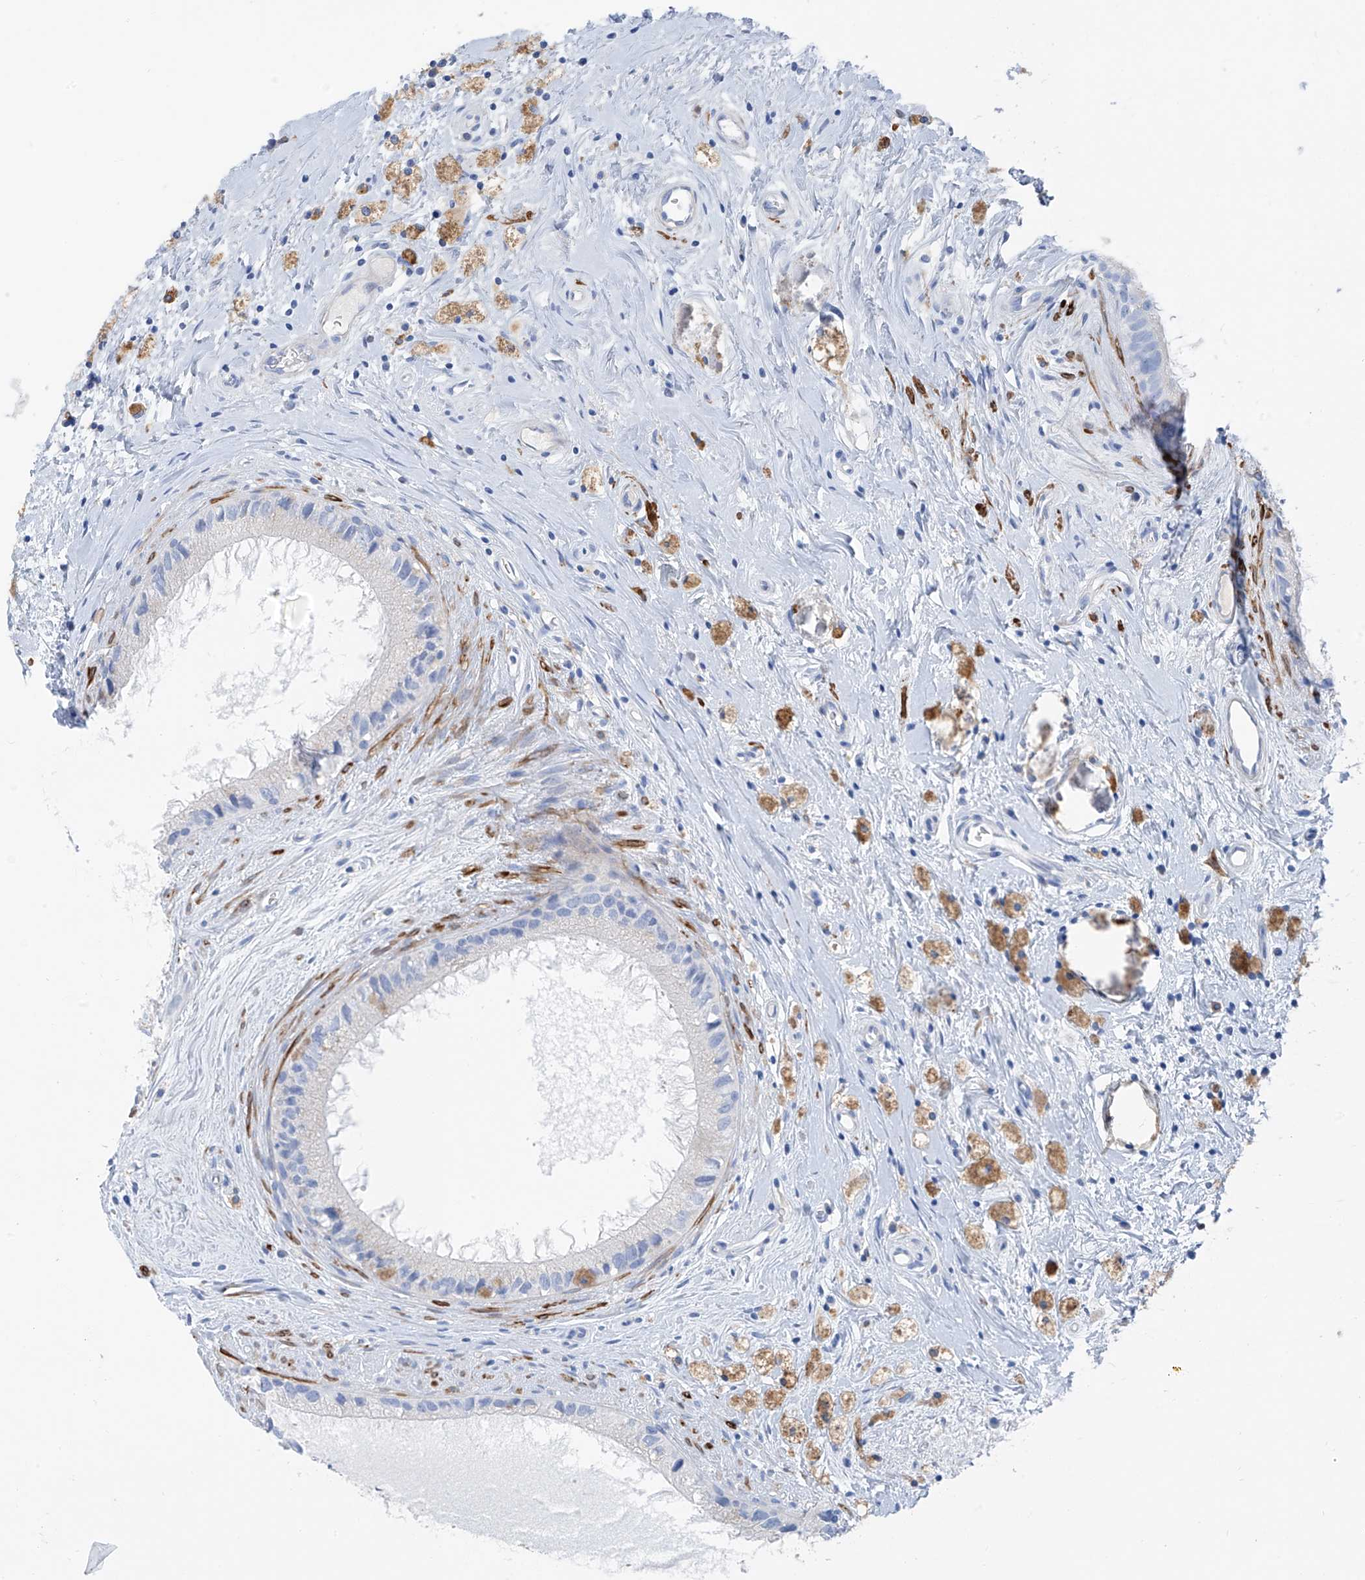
{"staining": {"intensity": "negative", "quantity": "none", "location": "none"}, "tissue": "epididymis", "cell_type": "Glandular cells", "image_type": "normal", "snomed": [{"axis": "morphology", "description": "Normal tissue, NOS"}, {"axis": "topography", "description": "Epididymis"}], "caption": "The photomicrograph reveals no significant staining in glandular cells of epididymis. The staining was performed using DAB (3,3'-diaminobenzidine) to visualize the protein expression in brown, while the nuclei were stained in blue with hematoxylin (Magnification: 20x).", "gene": "GLMP", "patient": {"sex": "male", "age": 80}}